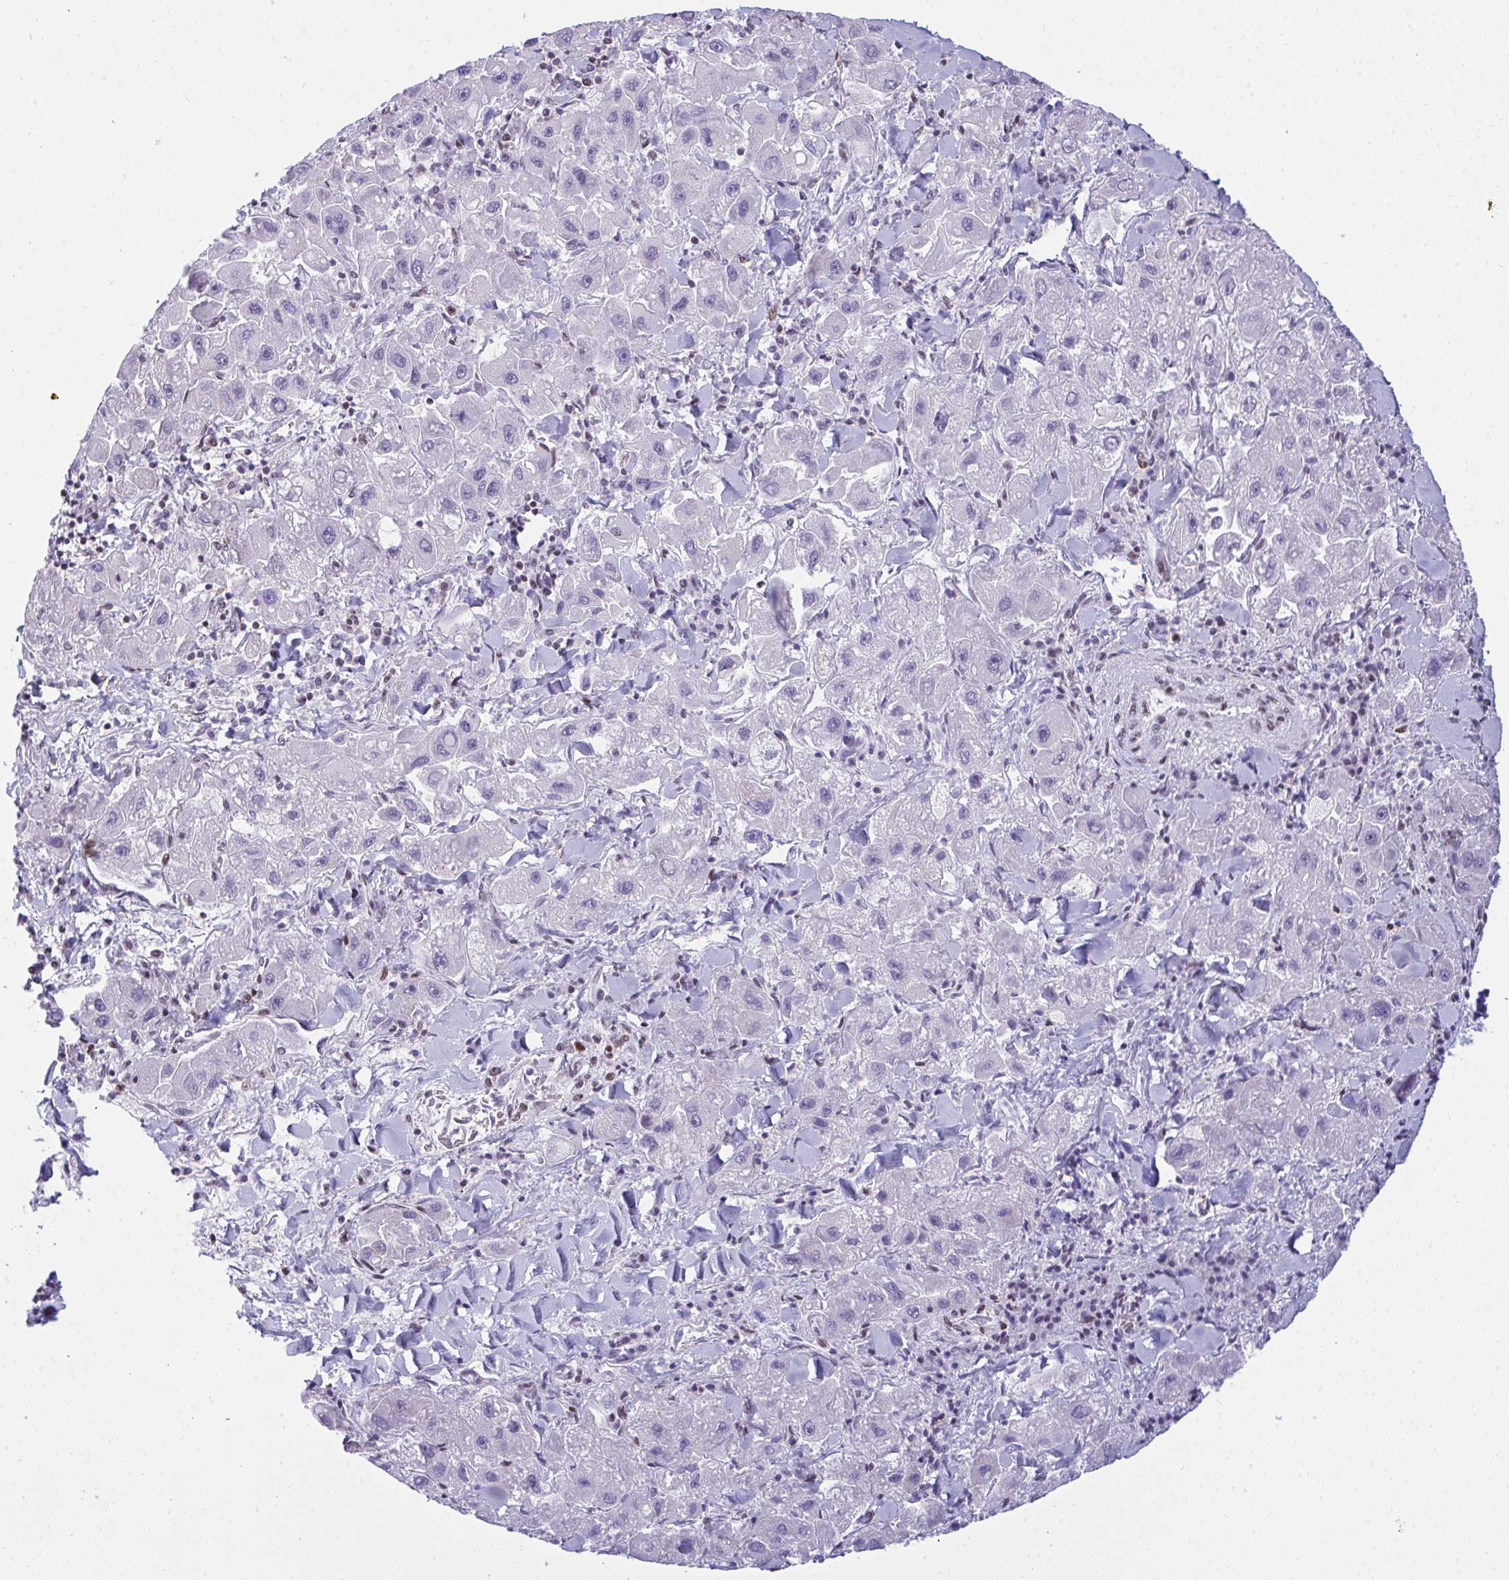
{"staining": {"intensity": "negative", "quantity": "none", "location": "none"}, "tissue": "liver cancer", "cell_type": "Tumor cells", "image_type": "cancer", "snomed": [{"axis": "morphology", "description": "Carcinoma, Hepatocellular, NOS"}, {"axis": "topography", "description": "Liver"}], "caption": "This micrograph is of liver hepatocellular carcinoma stained with immunohistochemistry to label a protein in brown with the nuclei are counter-stained blue. There is no expression in tumor cells. (DAB (3,3'-diaminobenzidine) immunohistochemistry with hematoxylin counter stain).", "gene": "ZFHX3", "patient": {"sex": "male", "age": 24}}